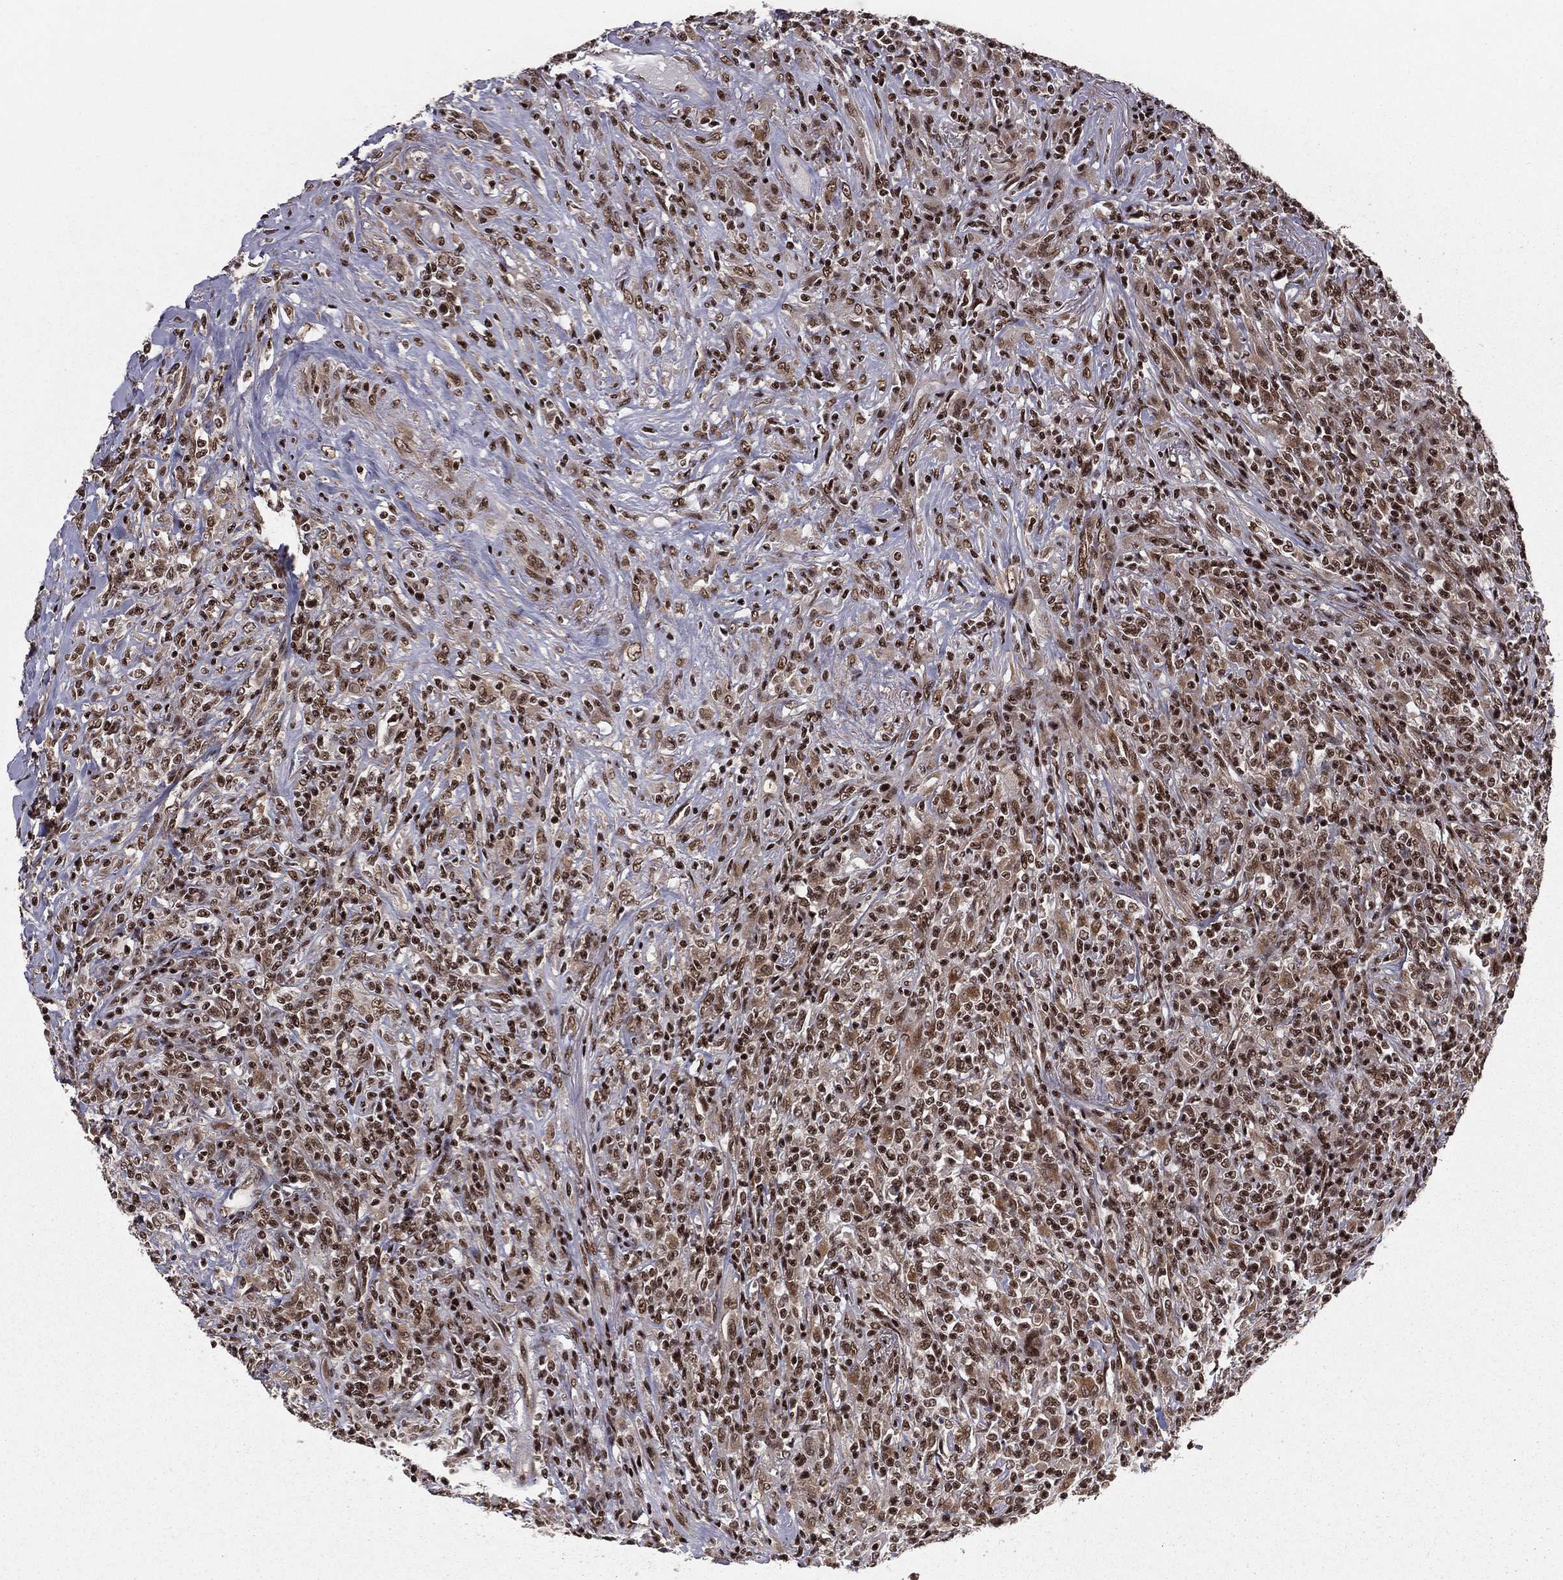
{"staining": {"intensity": "strong", "quantity": ">75%", "location": "nuclear"}, "tissue": "lymphoma", "cell_type": "Tumor cells", "image_type": "cancer", "snomed": [{"axis": "morphology", "description": "Malignant lymphoma, non-Hodgkin's type, High grade"}, {"axis": "topography", "description": "Lung"}], "caption": "Protein staining of high-grade malignant lymphoma, non-Hodgkin's type tissue displays strong nuclear staining in about >75% of tumor cells.", "gene": "NFYB", "patient": {"sex": "male", "age": 79}}